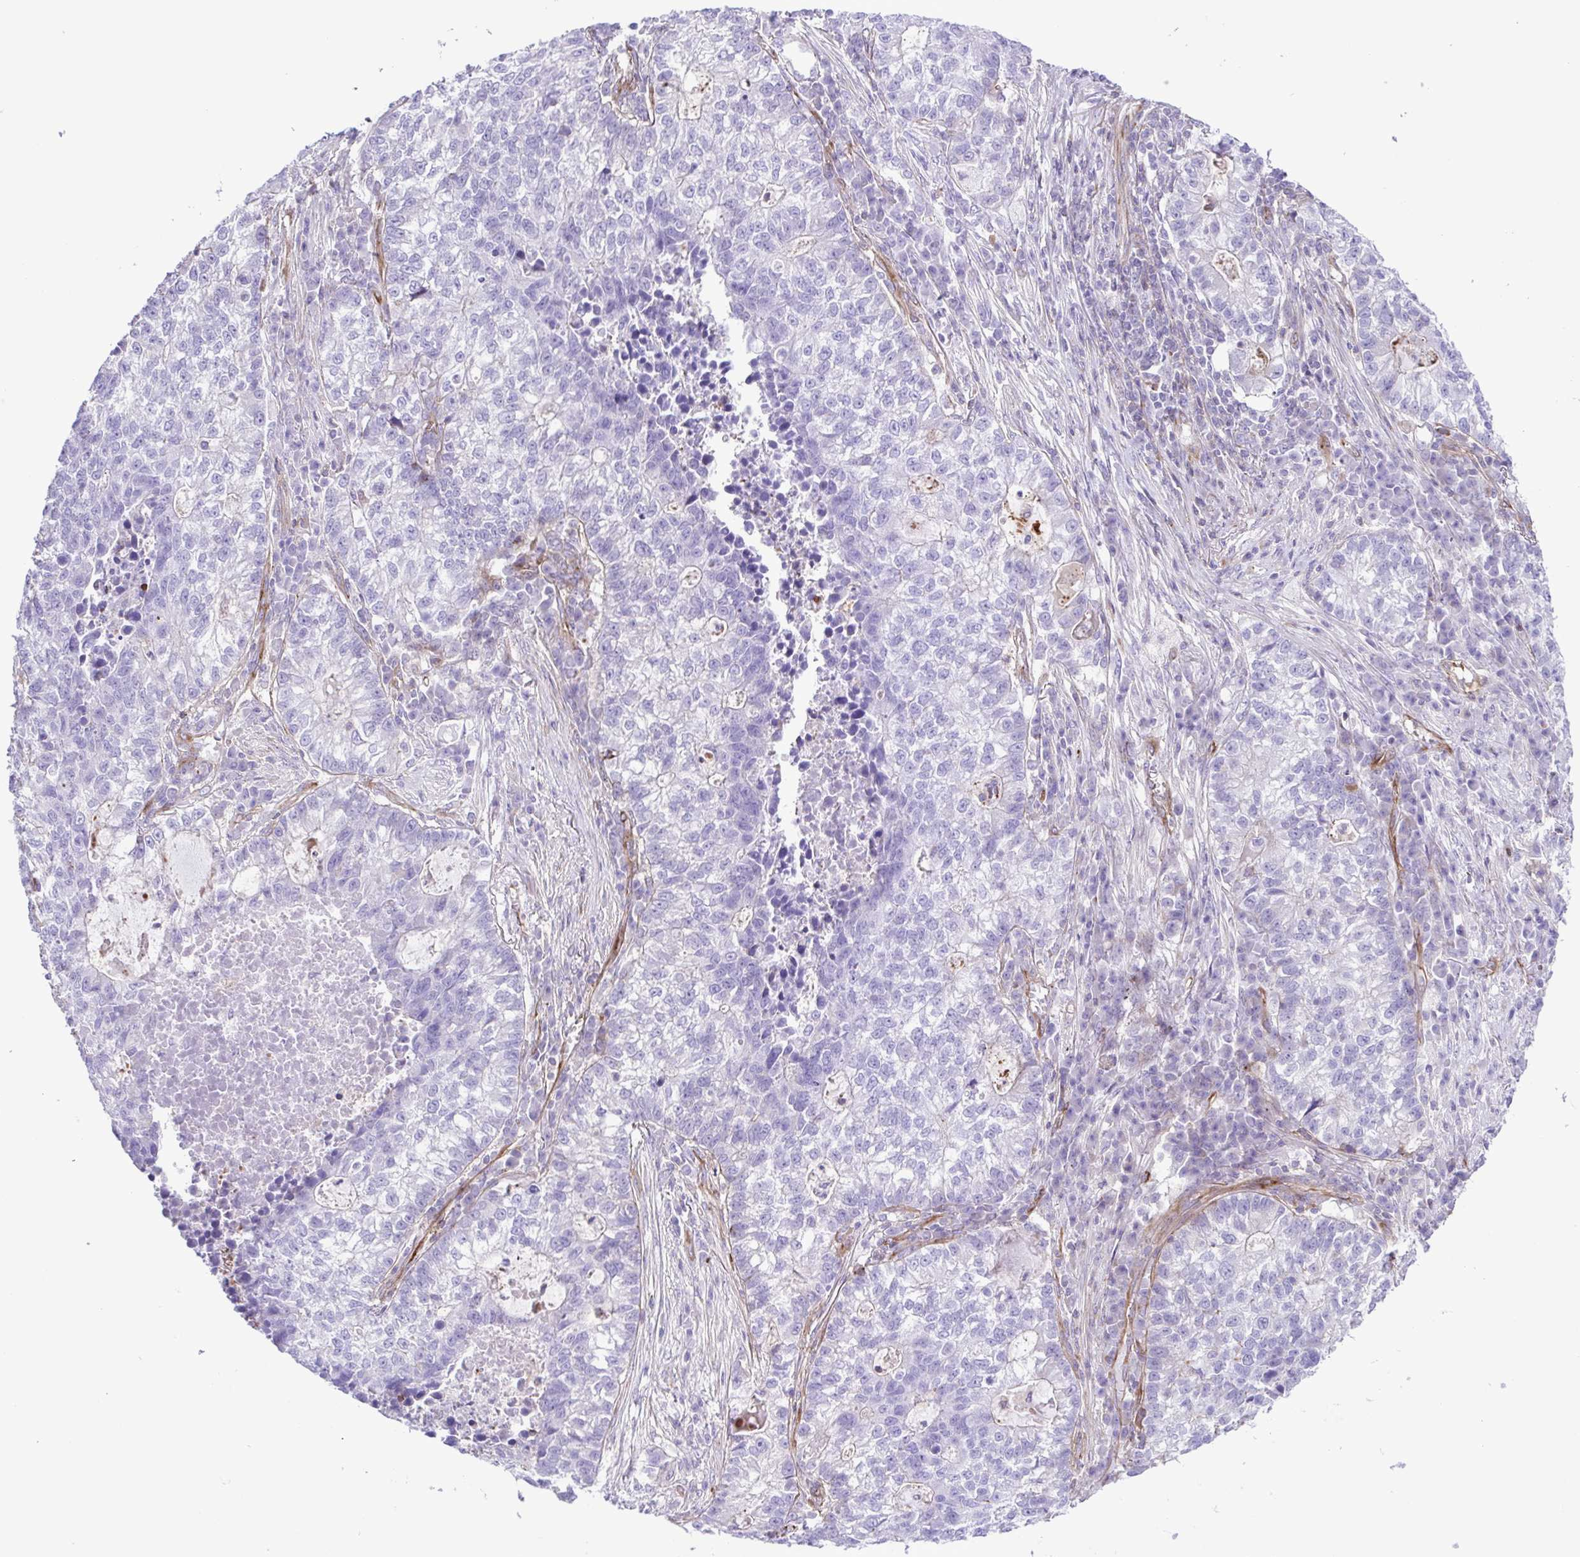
{"staining": {"intensity": "negative", "quantity": "none", "location": "none"}, "tissue": "lung cancer", "cell_type": "Tumor cells", "image_type": "cancer", "snomed": [{"axis": "morphology", "description": "Adenocarcinoma, NOS"}, {"axis": "topography", "description": "Lung"}], "caption": "Histopathology image shows no protein positivity in tumor cells of lung adenocarcinoma tissue.", "gene": "FLT1", "patient": {"sex": "male", "age": 57}}